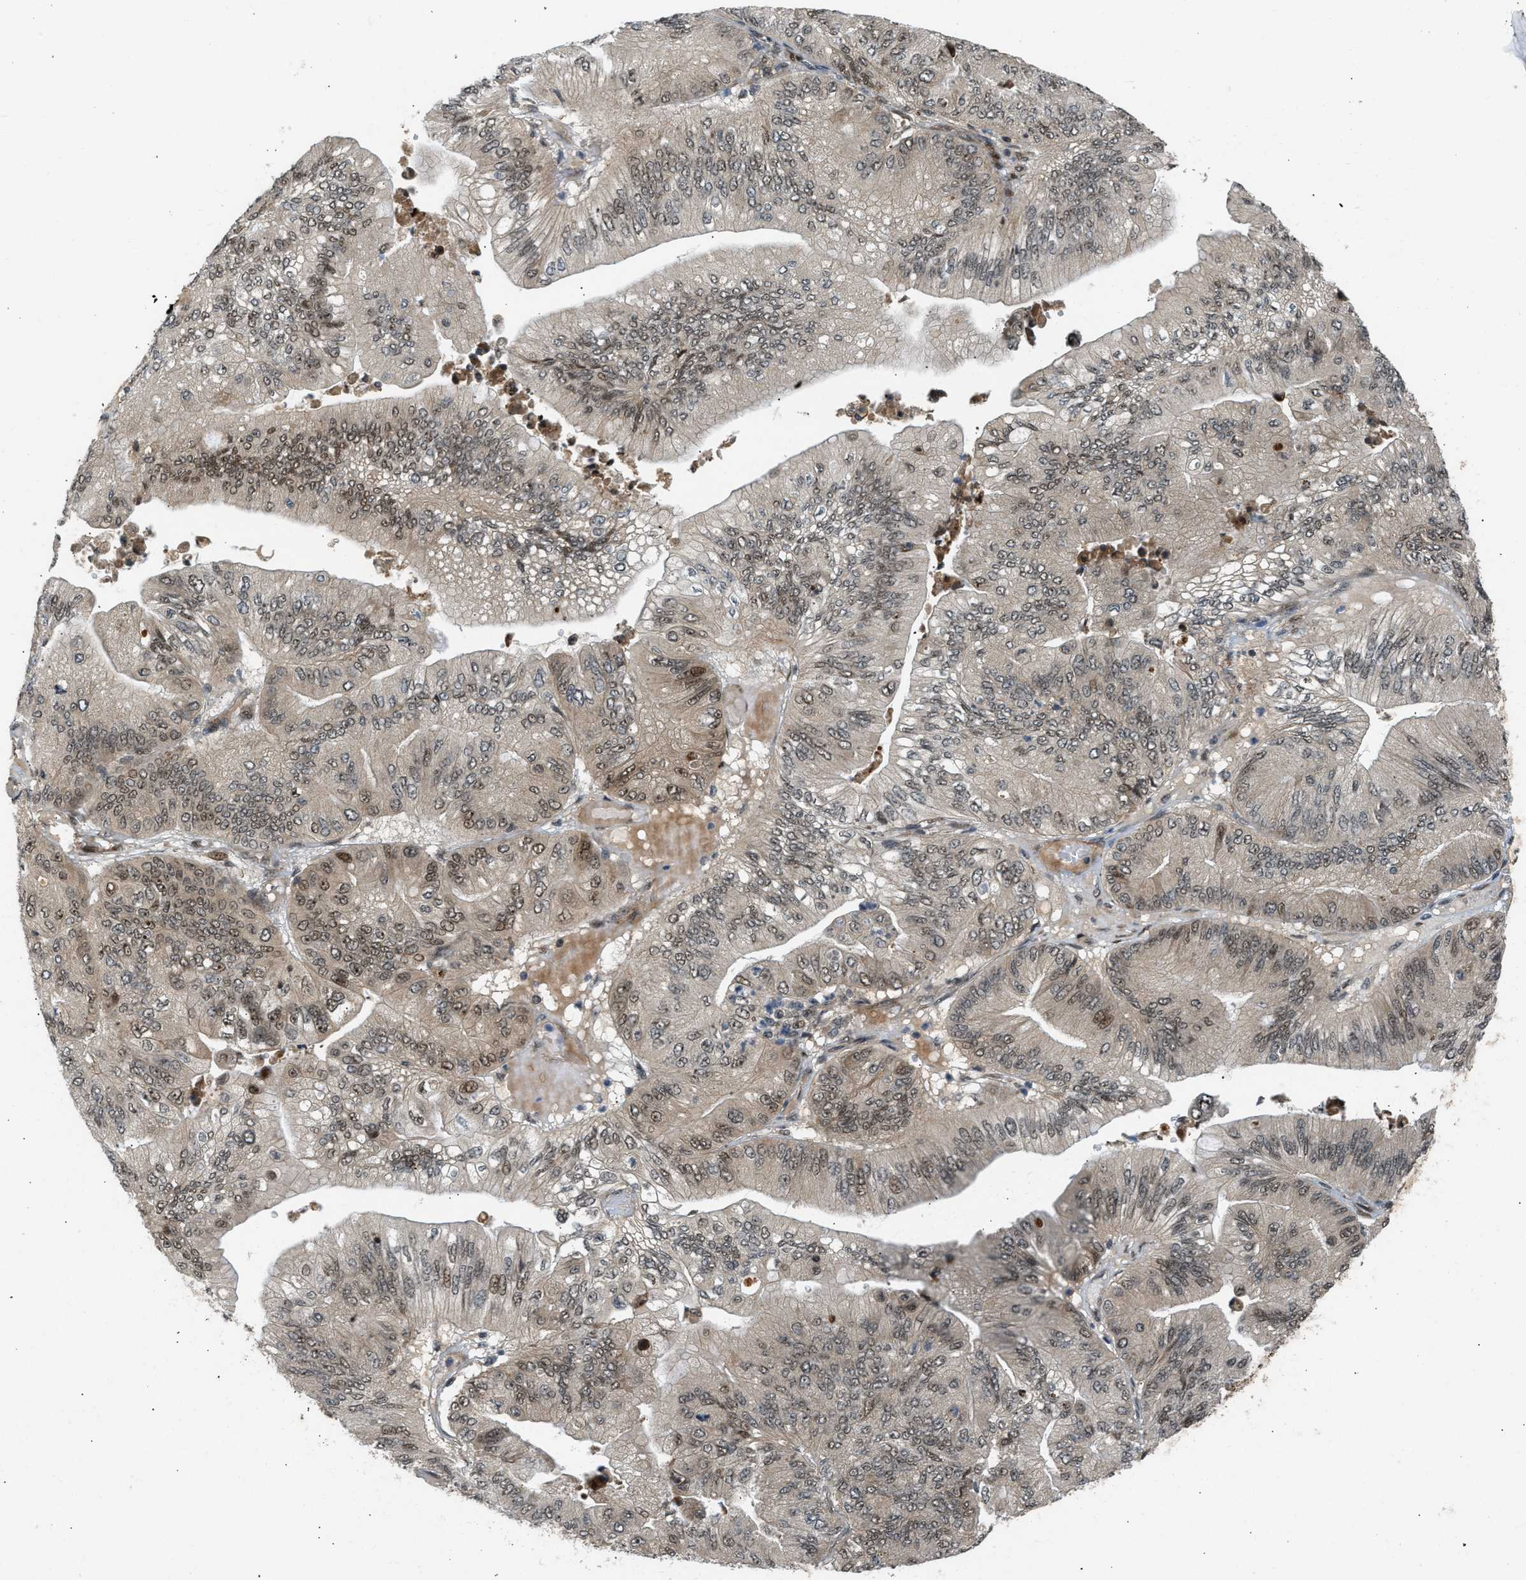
{"staining": {"intensity": "weak", "quantity": "25%-75%", "location": "nuclear"}, "tissue": "ovarian cancer", "cell_type": "Tumor cells", "image_type": "cancer", "snomed": [{"axis": "morphology", "description": "Cystadenocarcinoma, mucinous, NOS"}, {"axis": "topography", "description": "Ovary"}], "caption": "This is an image of immunohistochemistry staining of ovarian cancer (mucinous cystadenocarcinoma), which shows weak expression in the nuclear of tumor cells.", "gene": "BAG1", "patient": {"sex": "female", "age": 61}}